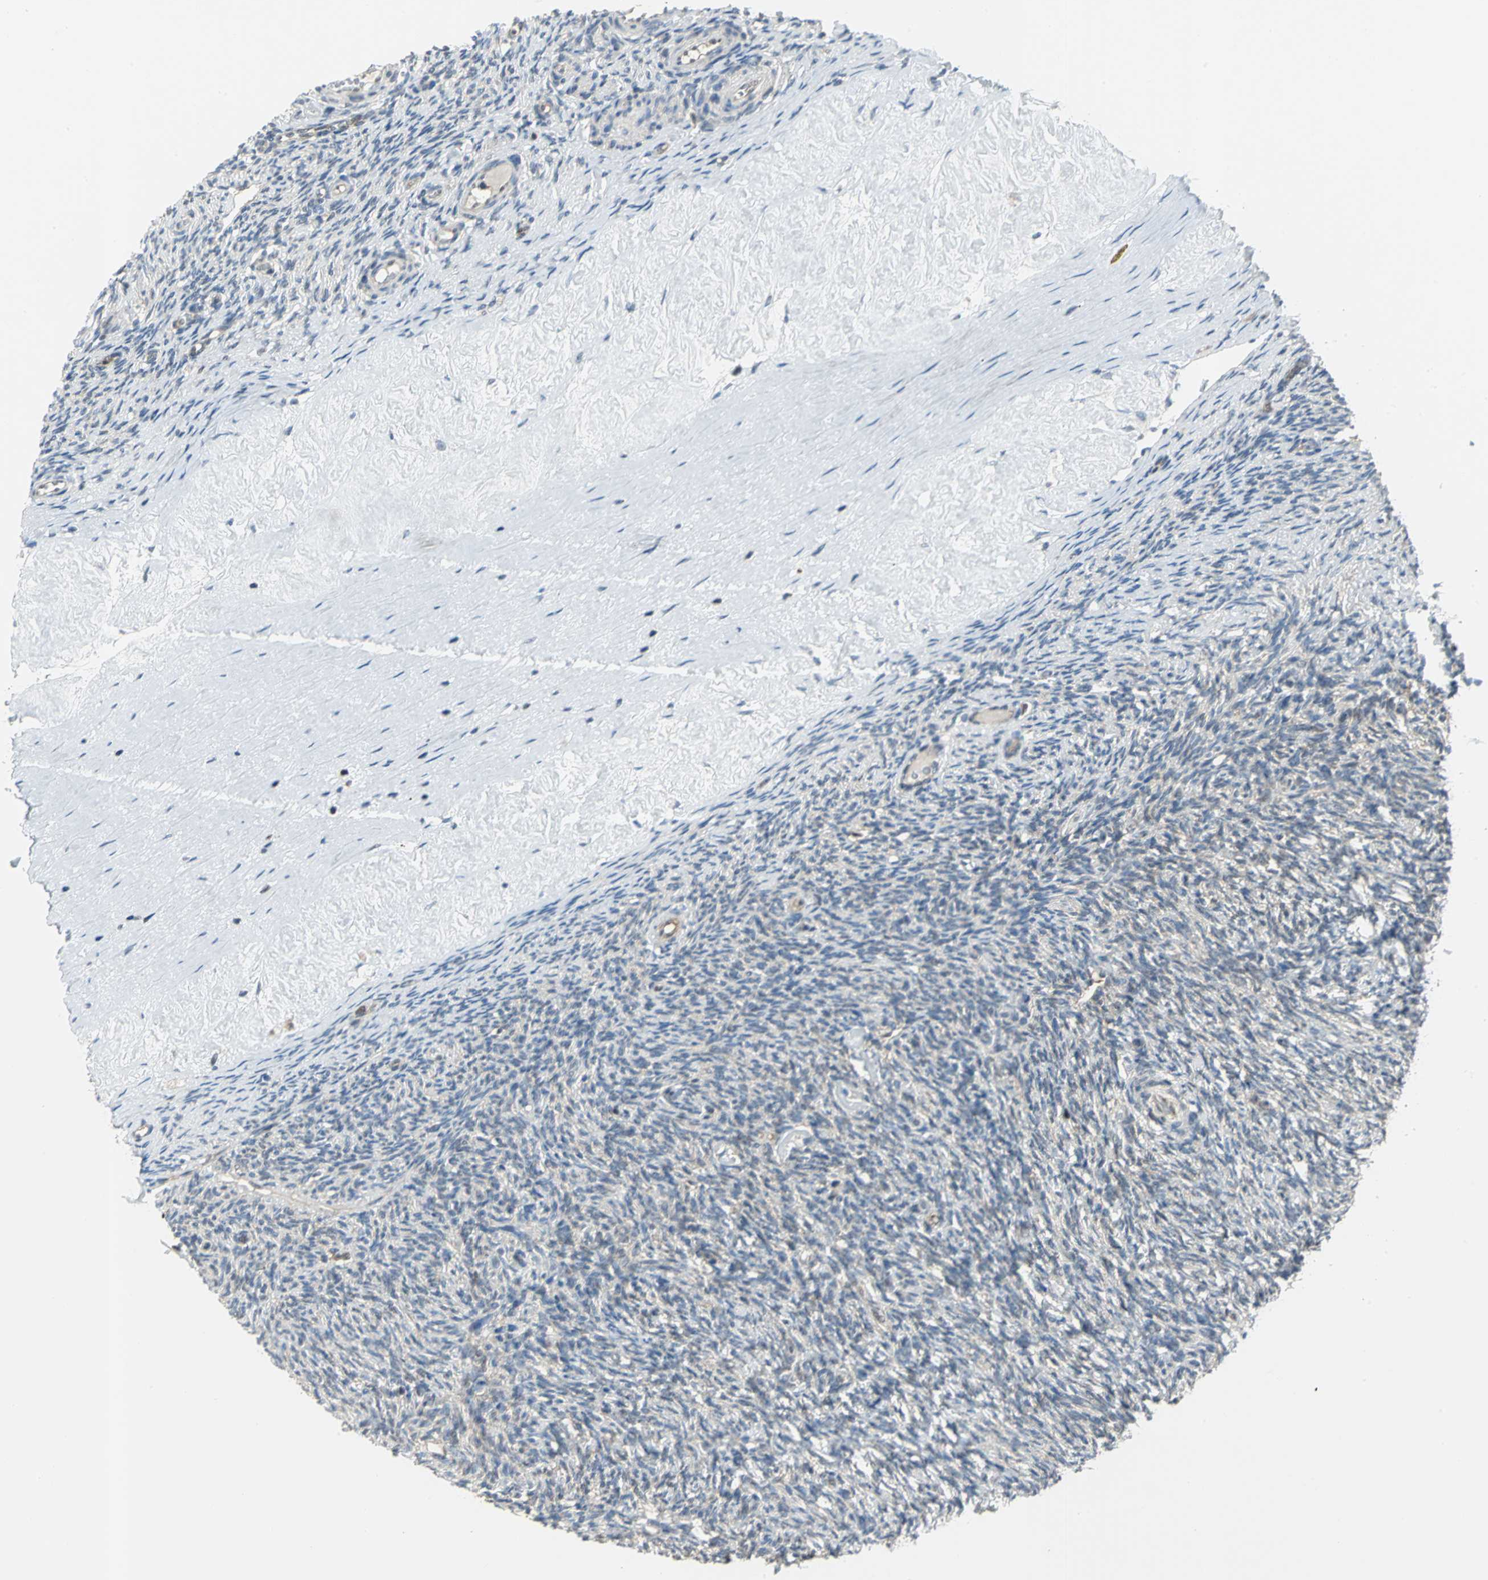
{"staining": {"intensity": "weak", "quantity": "<25%", "location": "nuclear"}, "tissue": "ovary", "cell_type": "Ovarian stroma cells", "image_type": "normal", "snomed": [{"axis": "morphology", "description": "Normal tissue, NOS"}, {"axis": "topography", "description": "Ovary"}], "caption": "Ovarian stroma cells are negative for brown protein staining in benign ovary. (Stains: DAB IHC with hematoxylin counter stain, Microscopy: brightfield microscopy at high magnification).", "gene": "PSMA4", "patient": {"sex": "female", "age": 60}}